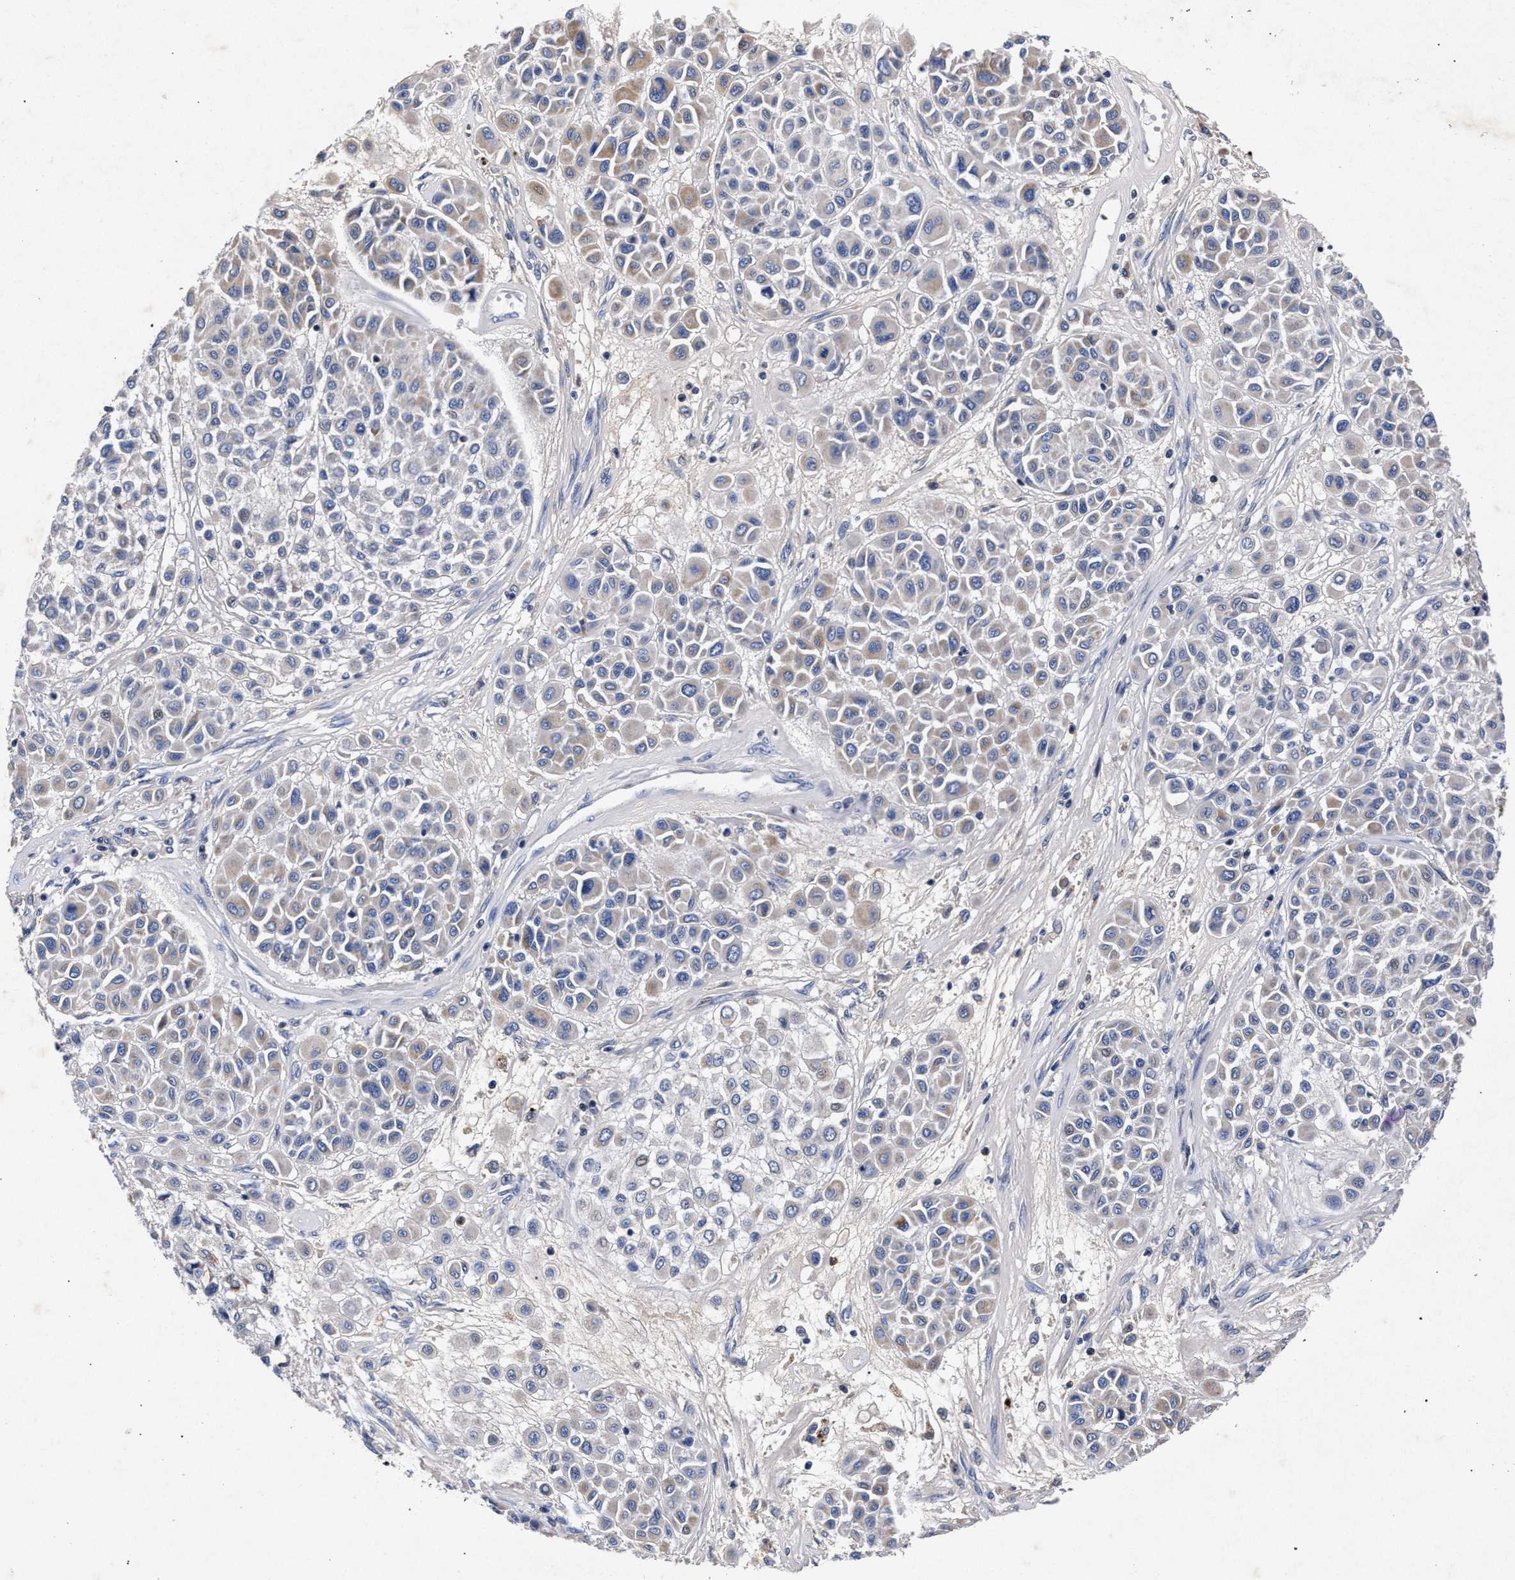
{"staining": {"intensity": "weak", "quantity": "<25%", "location": "cytoplasmic/membranous"}, "tissue": "melanoma", "cell_type": "Tumor cells", "image_type": "cancer", "snomed": [{"axis": "morphology", "description": "Malignant melanoma, Metastatic site"}, {"axis": "topography", "description": "Soft tissue"}], "caption": "Tumor cells show no significant positivity in malignant melanoma (metastatic site). The staining was performed using DAB to visualize the protein expression in brown, while the nuclei were stained in blue with hematoxylin (Magnification: 20x).", "gene": "HSD17B14", "patient": {"sex": "male", "age": 41}}